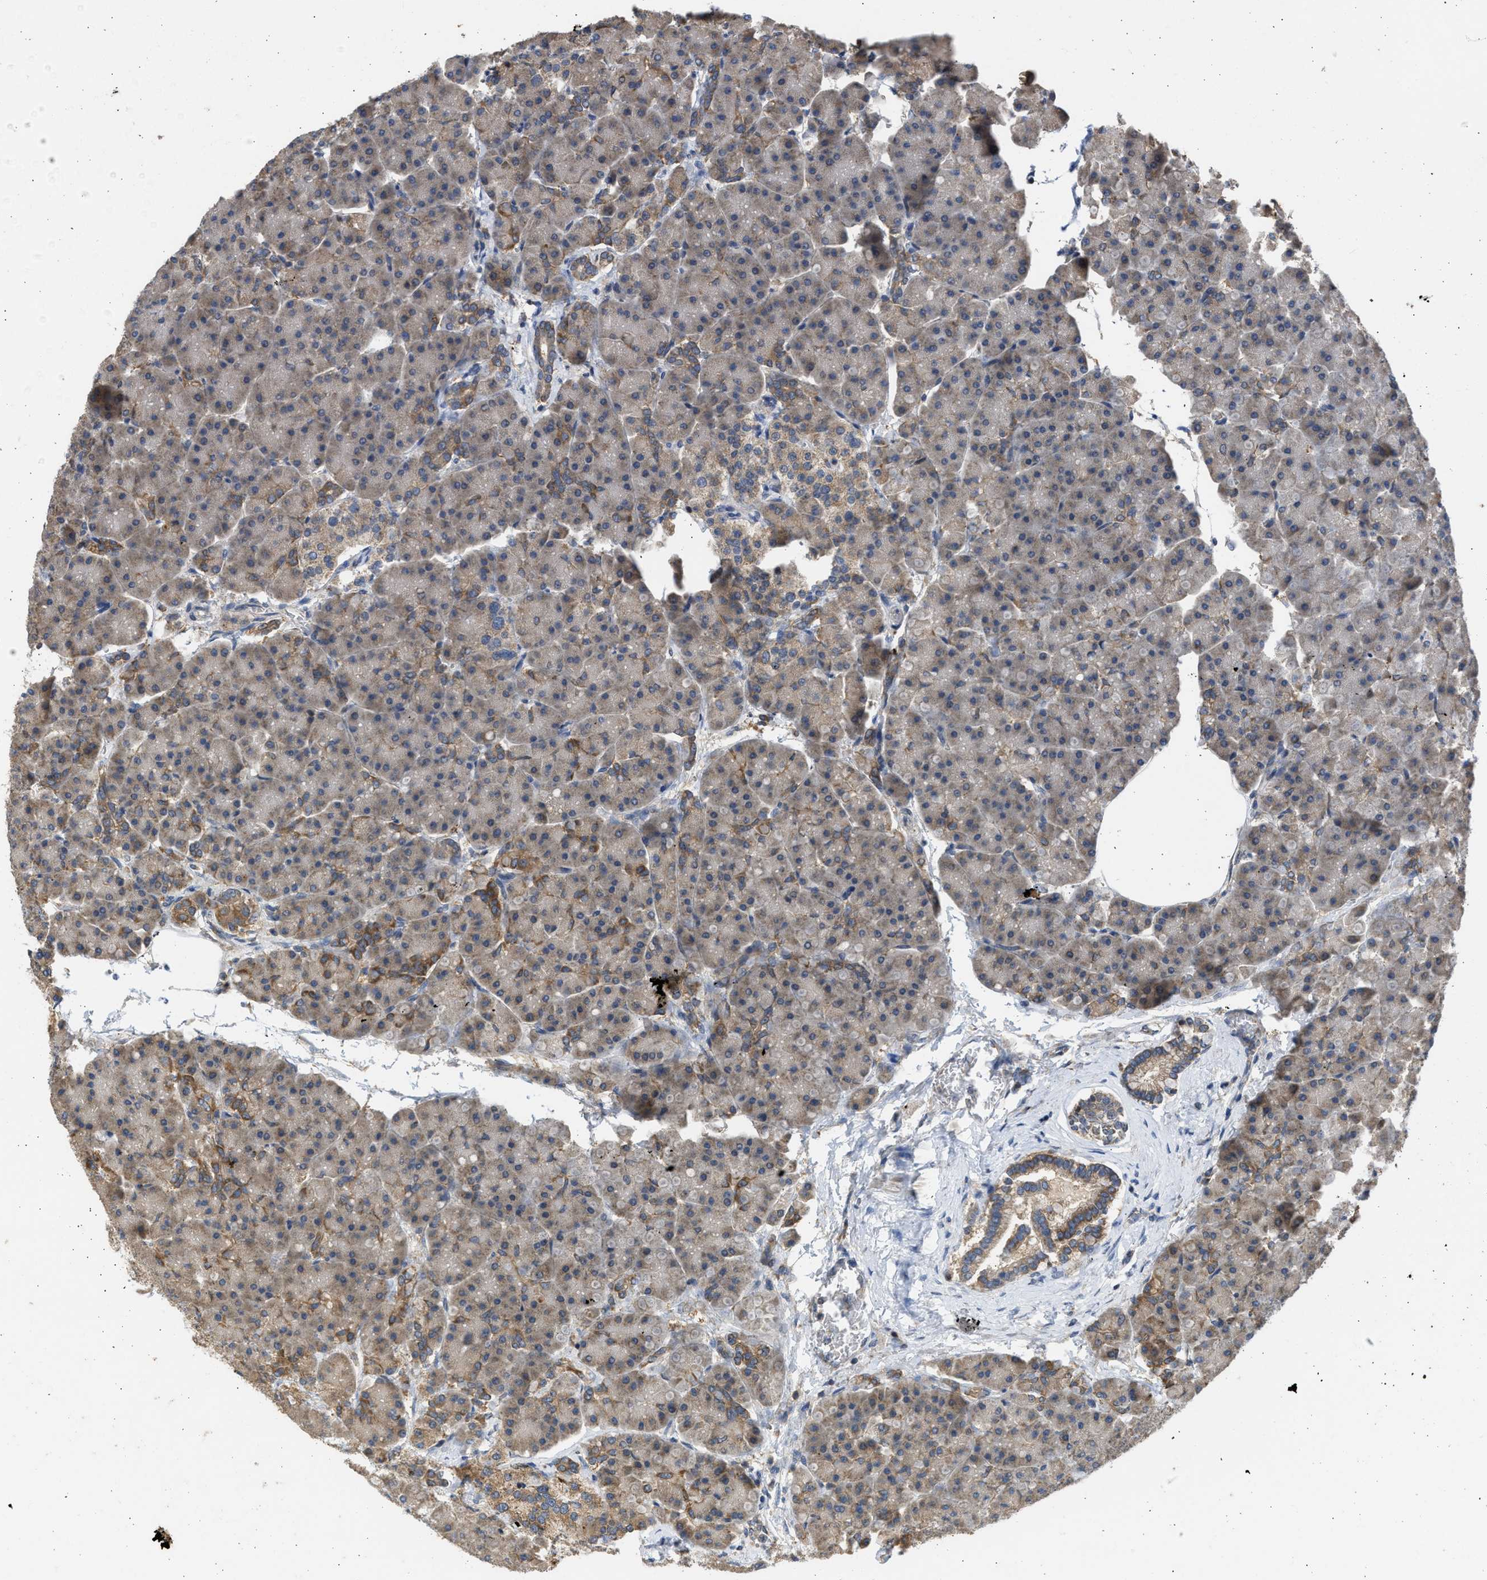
{"staining": {"intensity": "moderate", "quantity": "<25%", "location": "cytoplasmic/membranous"}, "tissue": "pancreas", "cell_type": "Exocrine glandular cells", "image_type": "normal", "snomed": [{"axis": "morphology", "description": "Normal tissue, NOS"}, {"axis": "topography", "description": "Pancreas"}], "caption": "Immunohistochemistry (IHC) micrograph of benign human pancreas stained for a protein (brown), which displays low levels of moderate cytoplasmic/membranous staining in approximately <25% of exocrine glandular cells.", "gene": "CYP1A1", "patient": {"sex": "female", "age": 70}}